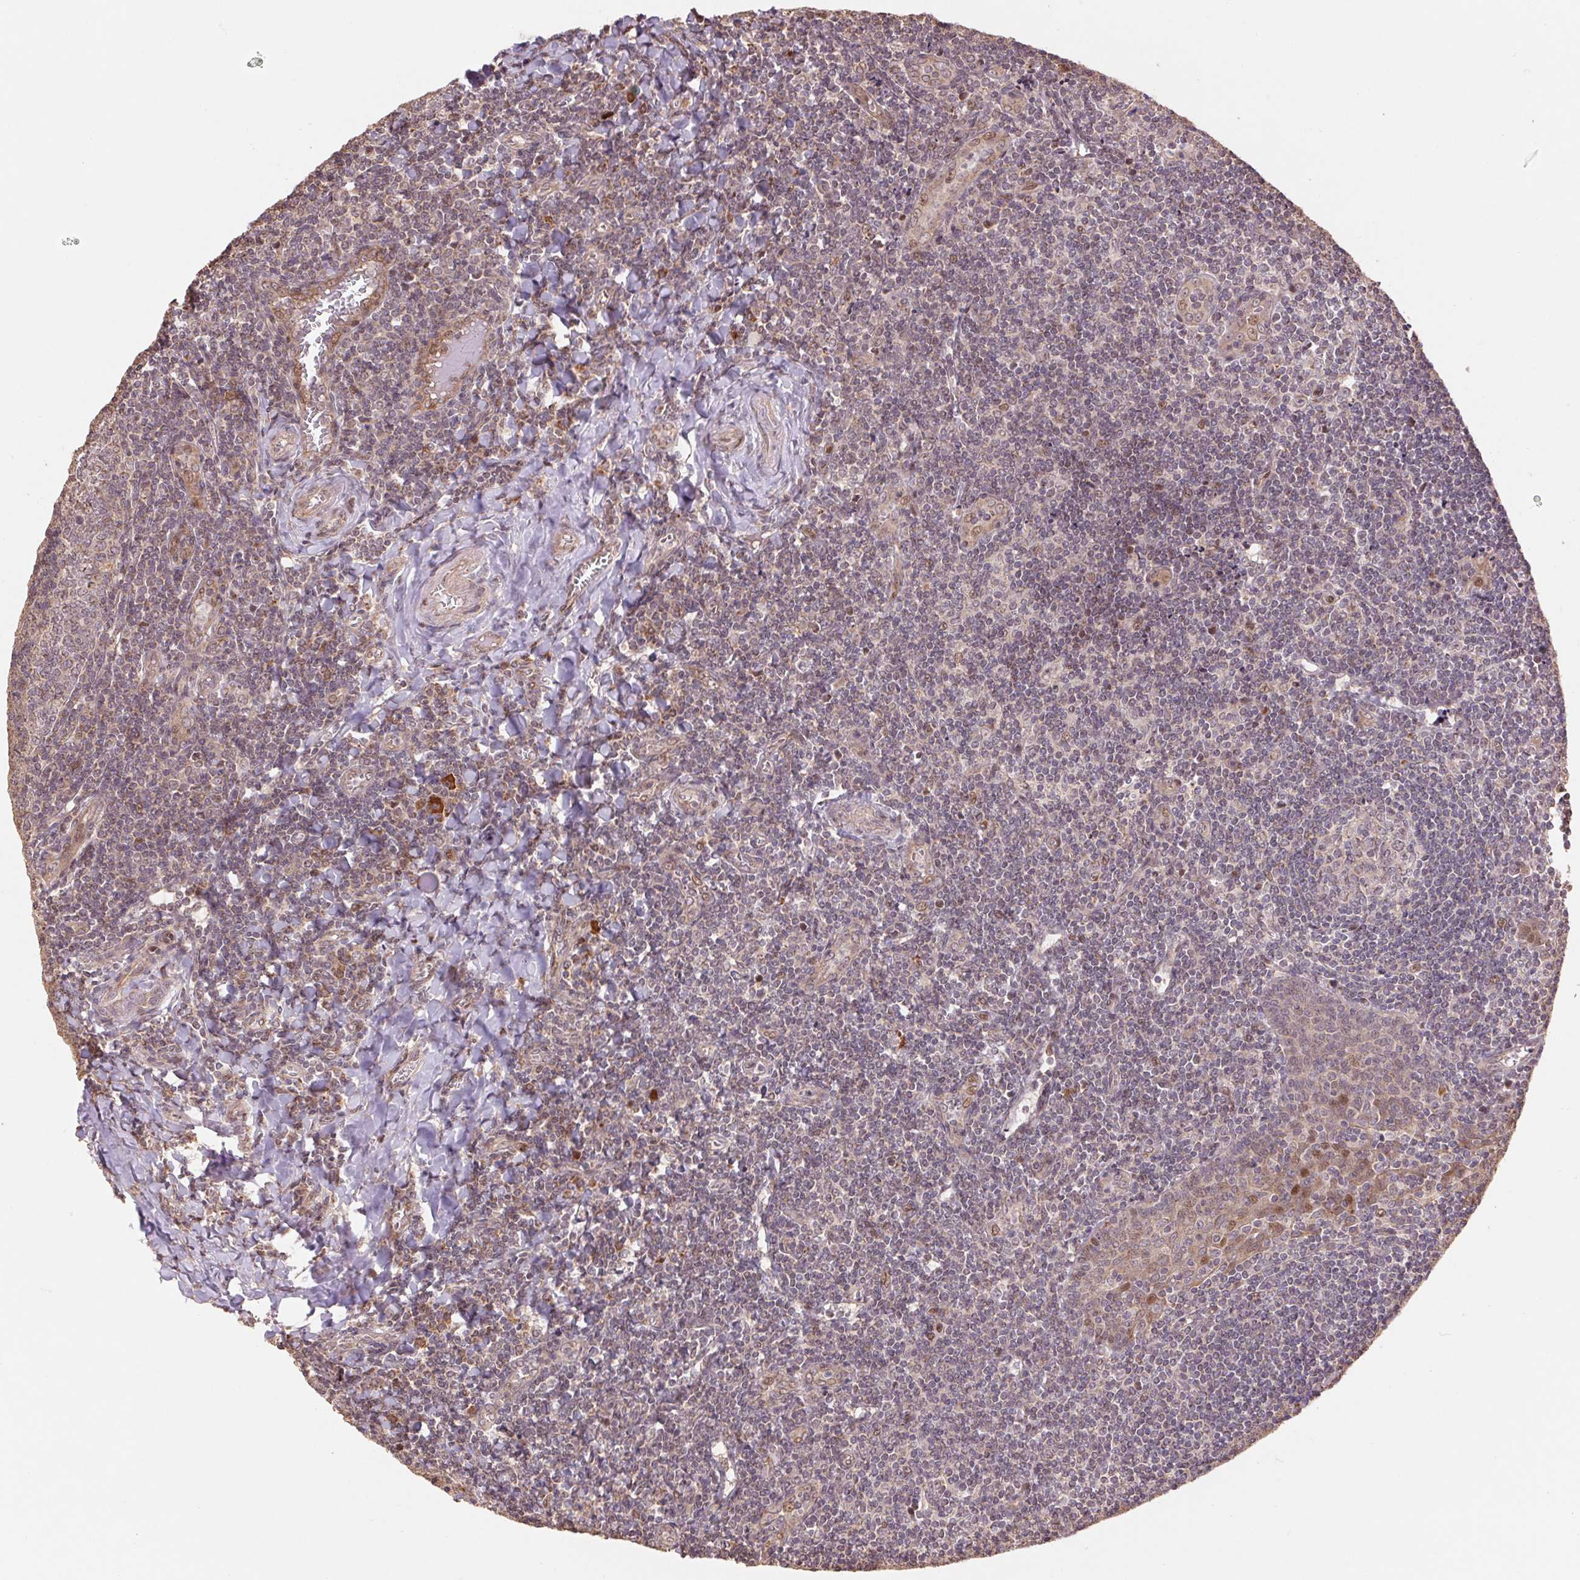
{"staining": {"intensity": "weak", "quantity": ">75%", "location": "cytoplasmic/membranous"}, "tissue": "tonsil", "cell_type": "Germinal center cells", "image_type": "normal", "snomed": [{"axis": "morphology", "description": "Normal tissue, NOS"}, {"axis": "morphology", "description": "Inflammation, NOS"}, {"axis": "topography", "description": "Tonsil"}], "caption": "This micrograph demonstrates benign tonsil stained with immunohistochemistry to label a protein in brown. The cytoplasmic/membranous of germinal center cells show weak positivity for the protein. Nuclei are counter-stained blue.", "gene": "PDHA1", "patient": {"sex": "female", "age": 31}}